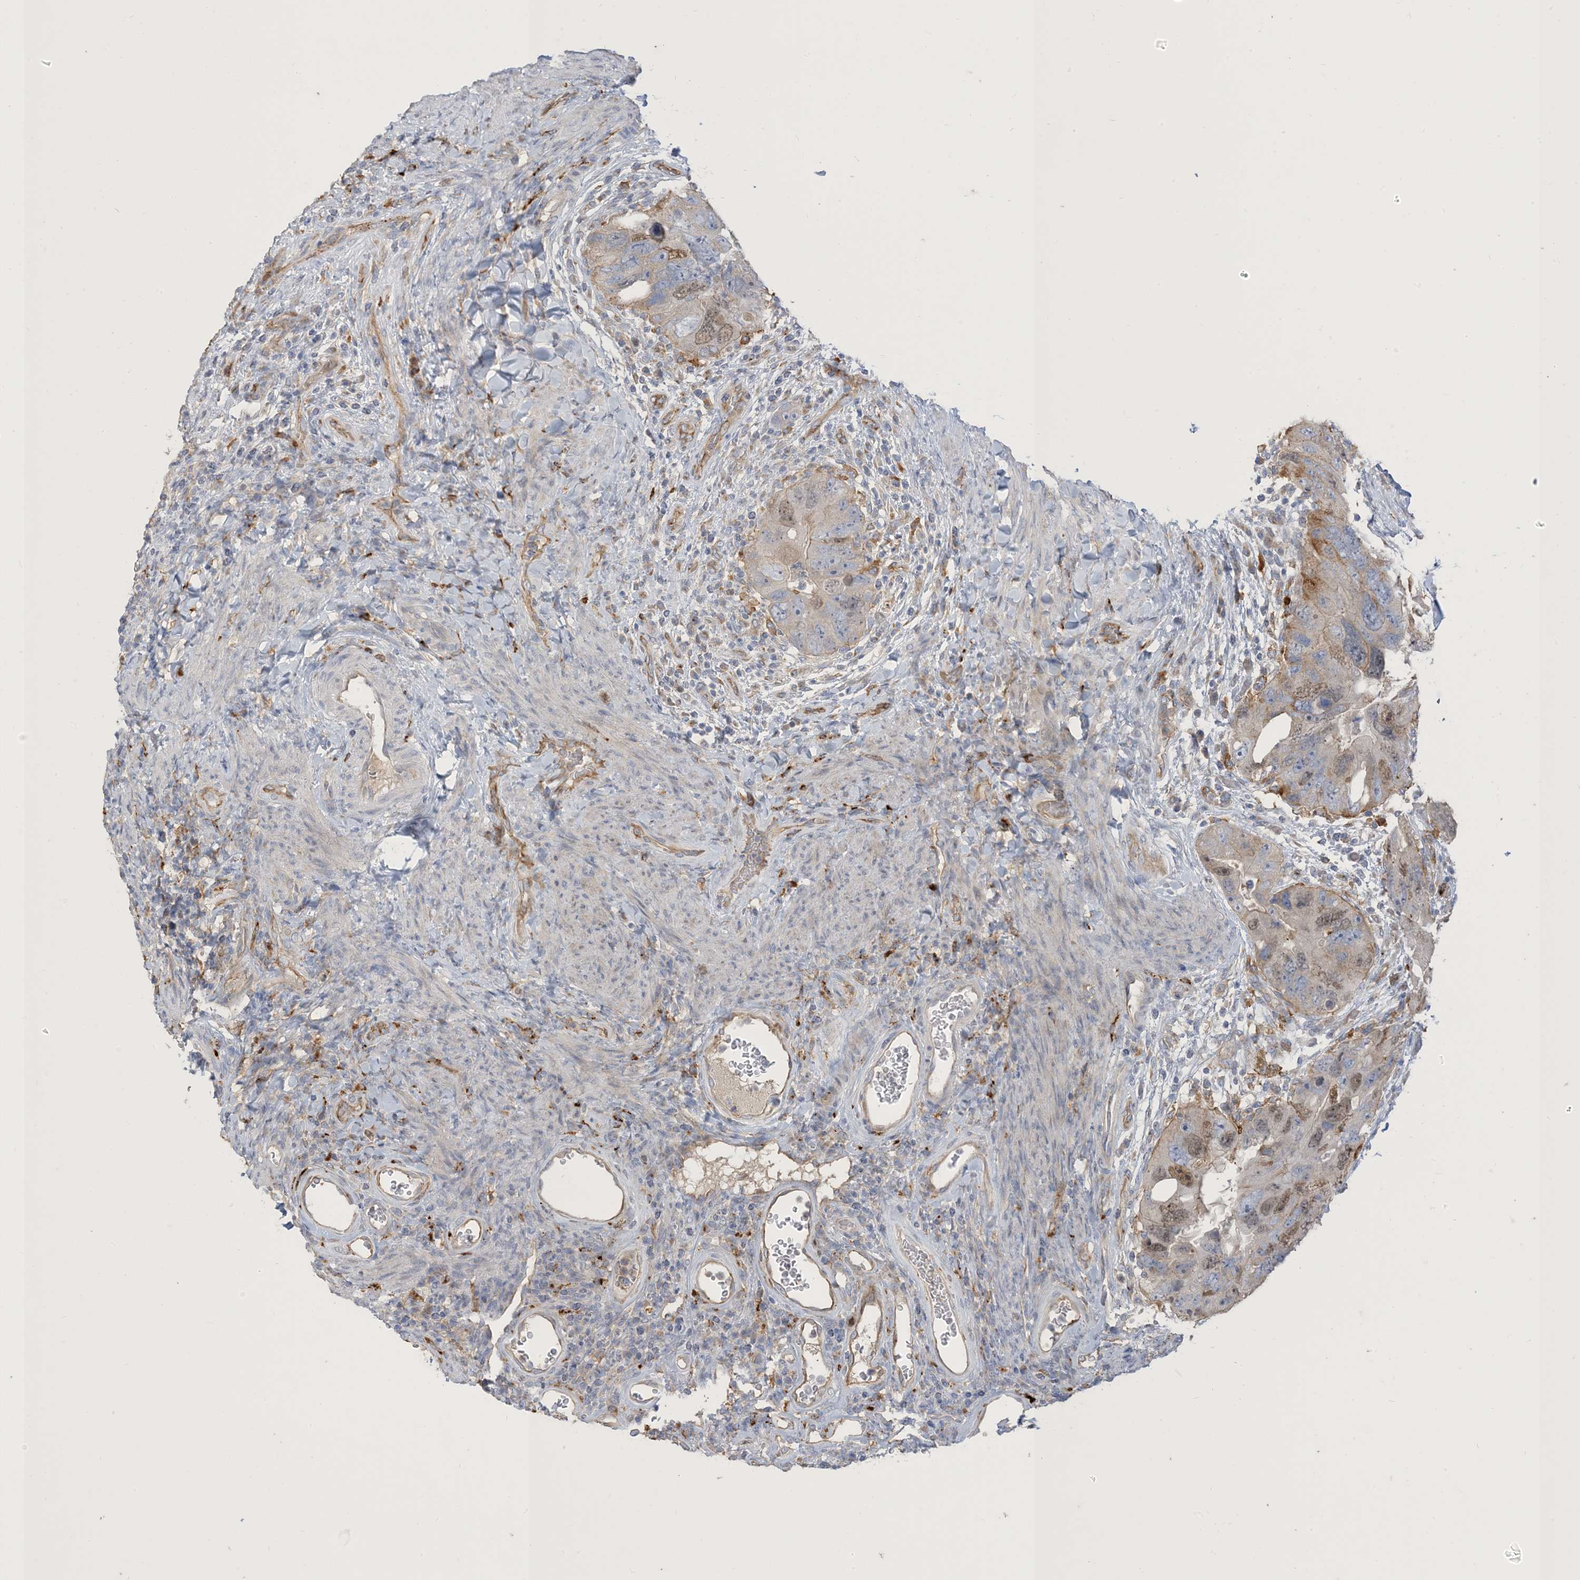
{"staining": {"intensity": "moderate", "quantity": "<25%", "location": "nuclear"}, "tissue": "colorectal cancer", "cell_type": "Tumor cells", "image_type": "cancer", "snomed": [{"axis": "morphology", "description": "Adenocarcinoma, NOS"}, {"axis": "topography", "description": "Rectum"}], "caption": "Immunohistochemistry (DAB) staining of colorectal cancer demonstrates moderate nuclear protein expression in about <25% of tumor cells.", "gene": "PEAR1", "patient": {"sex": "male", "age": 59}}